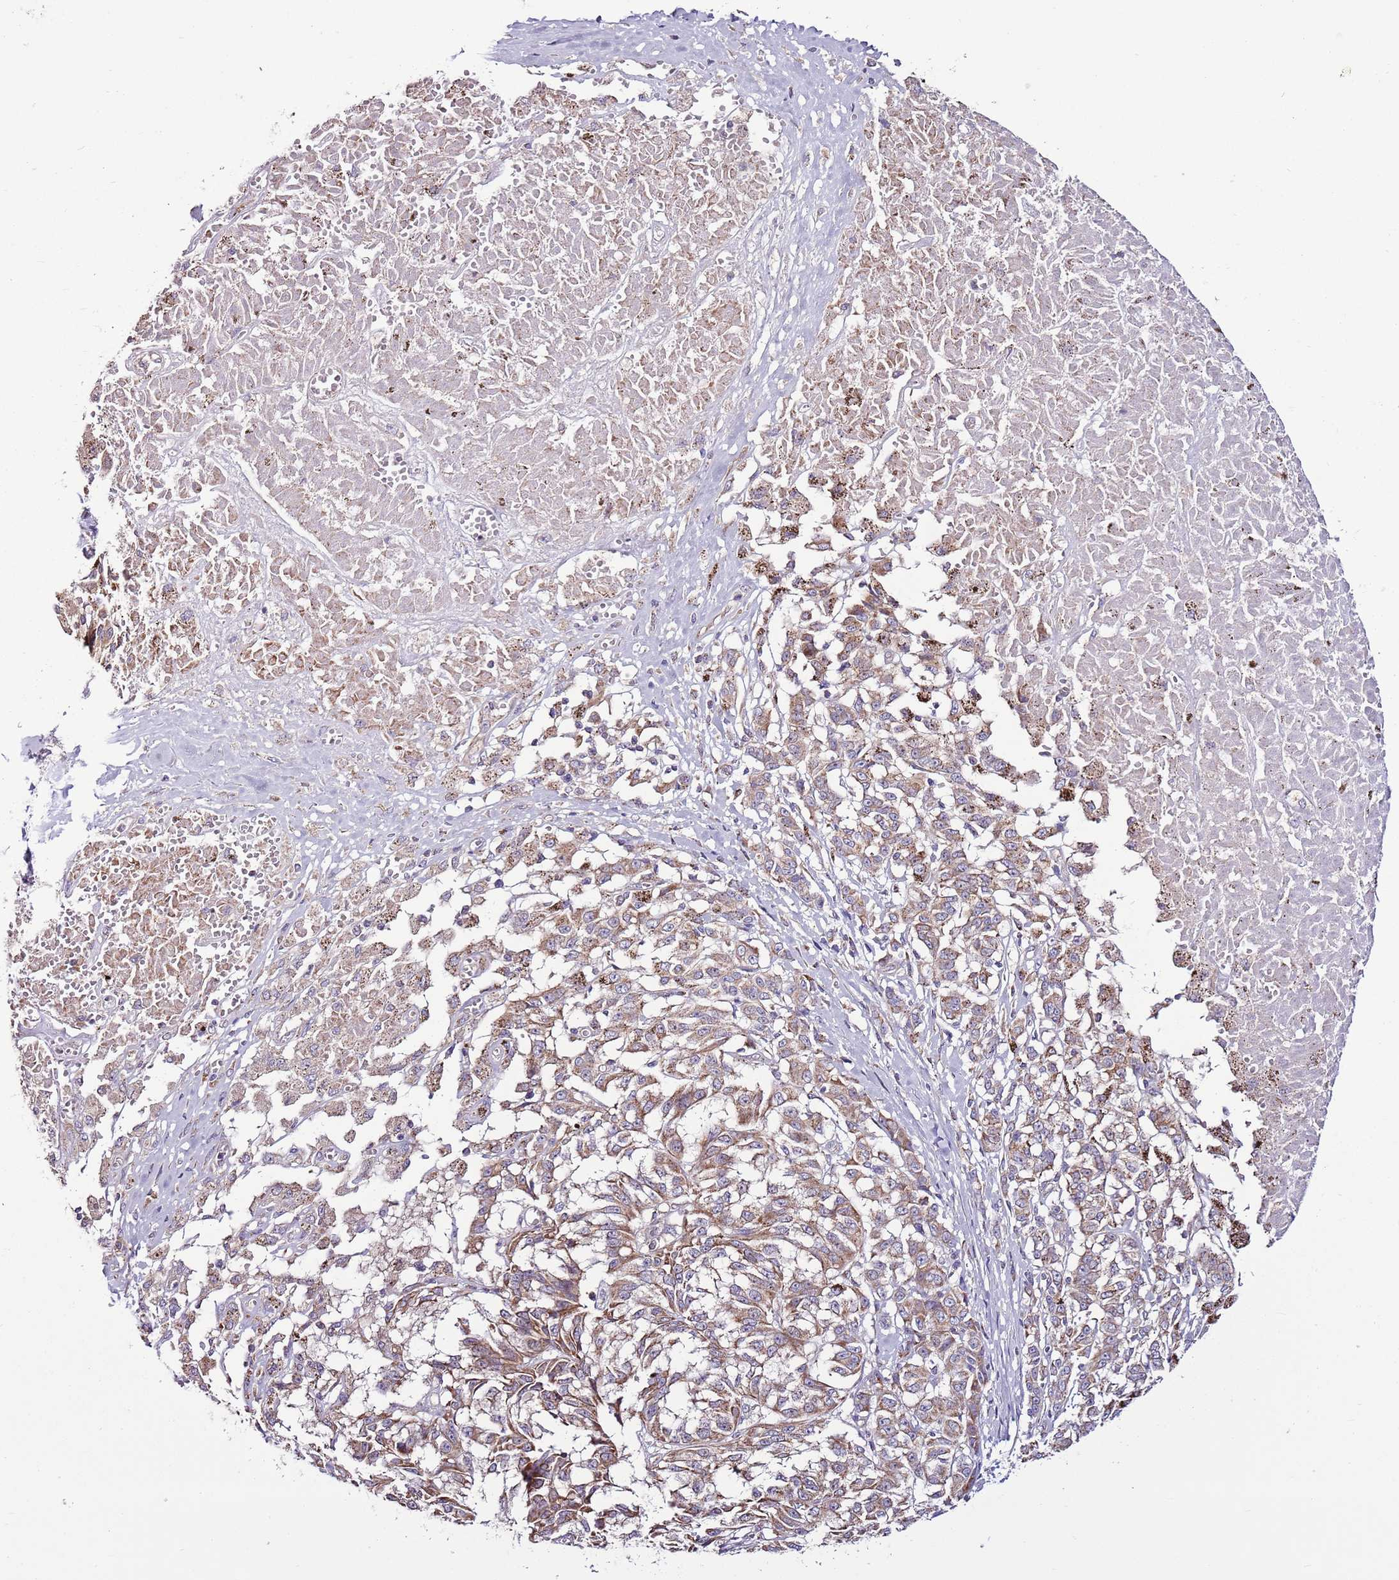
{"staining": {"intensity": "moderate", "quantity": ">75%", "location": "cytoplasmic/membranous"}, "tissue": "melanoma", "cell_type": "Tumor cells", "image_type": "cancer", "snomed": [{"axis": "morphology", "description": "Malignant melanoma, NOS"}, {"axis": "topography", "description": "Skin"}], "caption": "Immunohistochemical staining of human melanoma displays medium levels of moderate cytoplasmic/membranous positivity in approximately >75% of tumor cells.", "gene": "SMG1", "patient": {"sex": "female", "age": 72}}